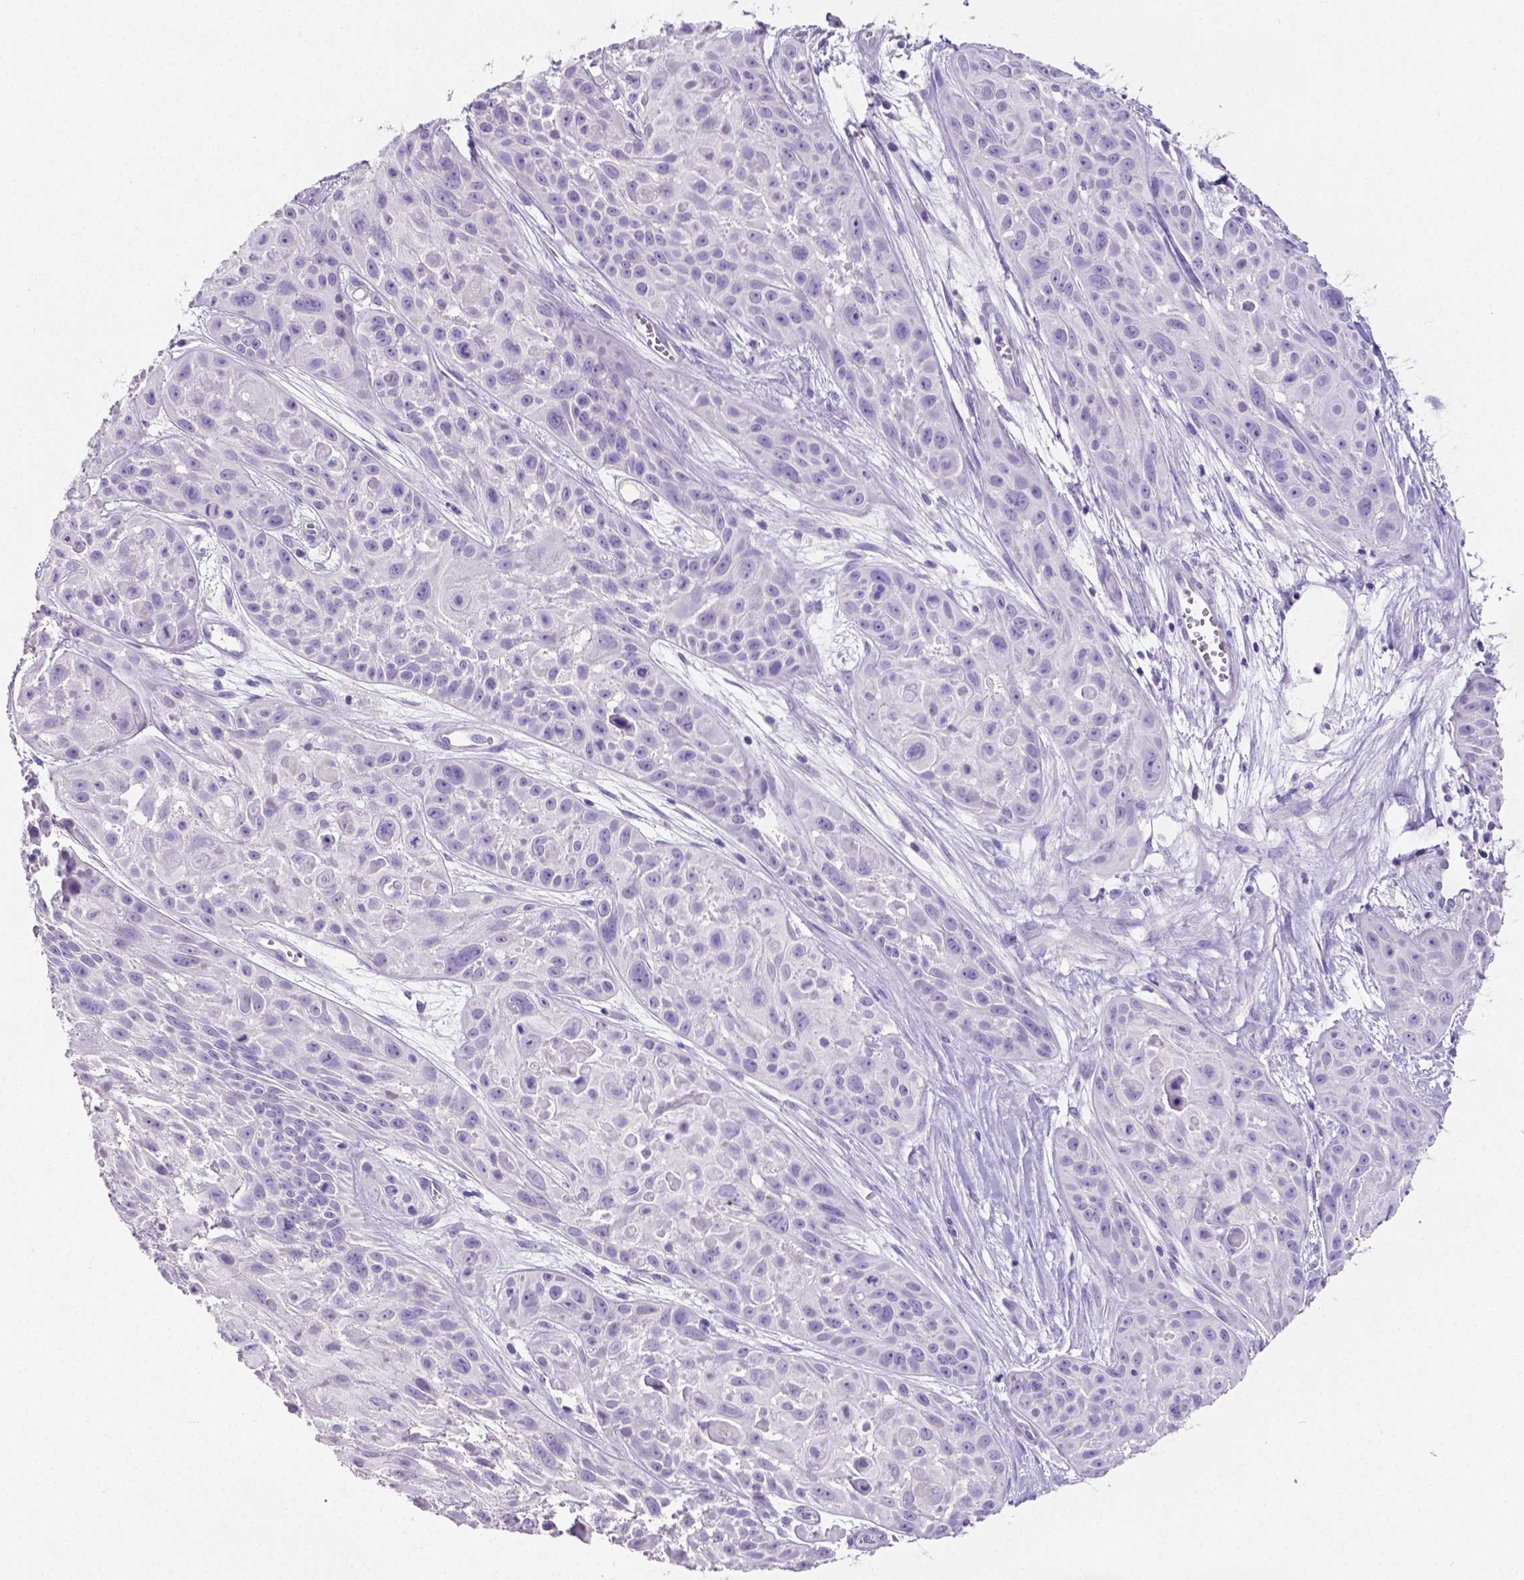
{"staining": {"intensity": "negative", "quantity": "none", "location": "none"}, "tissue": "skin cancer", "cell_type": "Tumor cells", "image_type": "cancer", "snomed": [{"axis": "morphology", "description": "Squamous cell carcinoma, NOS"}, {"axis": "topography", "description": "Skin"}, {"axis": "topography", "description": "Anal"}], "caption": "DAB immunohistochemical staining of squamous cell carcinoma (skin) reveals no significant staining in tumor cells.", "gene": "SLC22A2", "patient": {"sex": "female", "age": 75}}